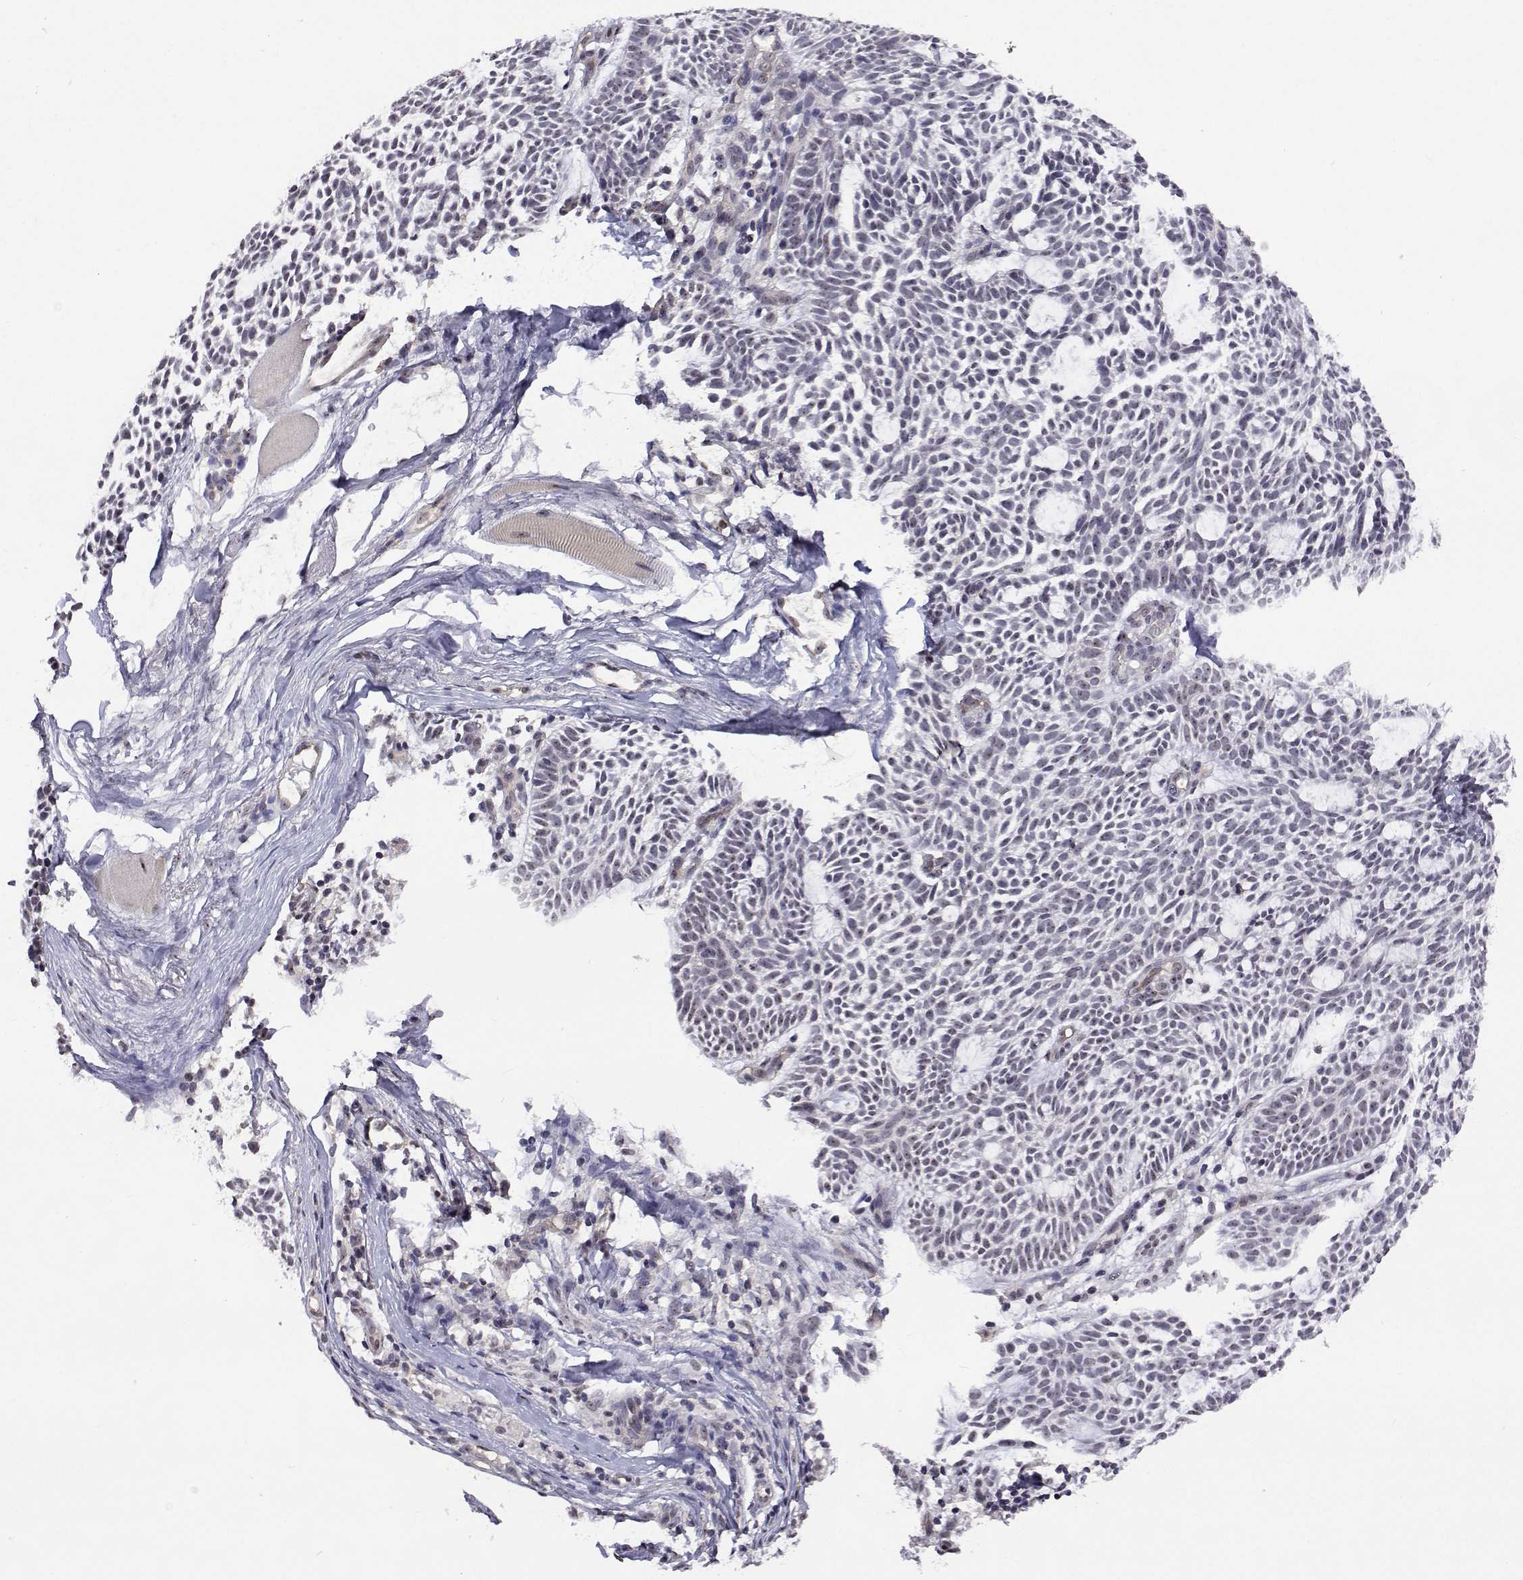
{"staining": {"intensity": "negative", "quantity": "none", "location": "none"}, "tissue": "skin cancer", "cell_type": "Tumor cells", "image_type": "cancer", "snomed": [{"axis": "morphology", "description": "Basal cell carcinoma"}, {"axis": "topography", "description": "Skin"}], "caption": "Immunohistochemical staining of basal cell carcinoma (skin) reveals no significant staining in tumor cells.", "gene": "NHP2", "patient": {"sex": "male", "age": 83}}